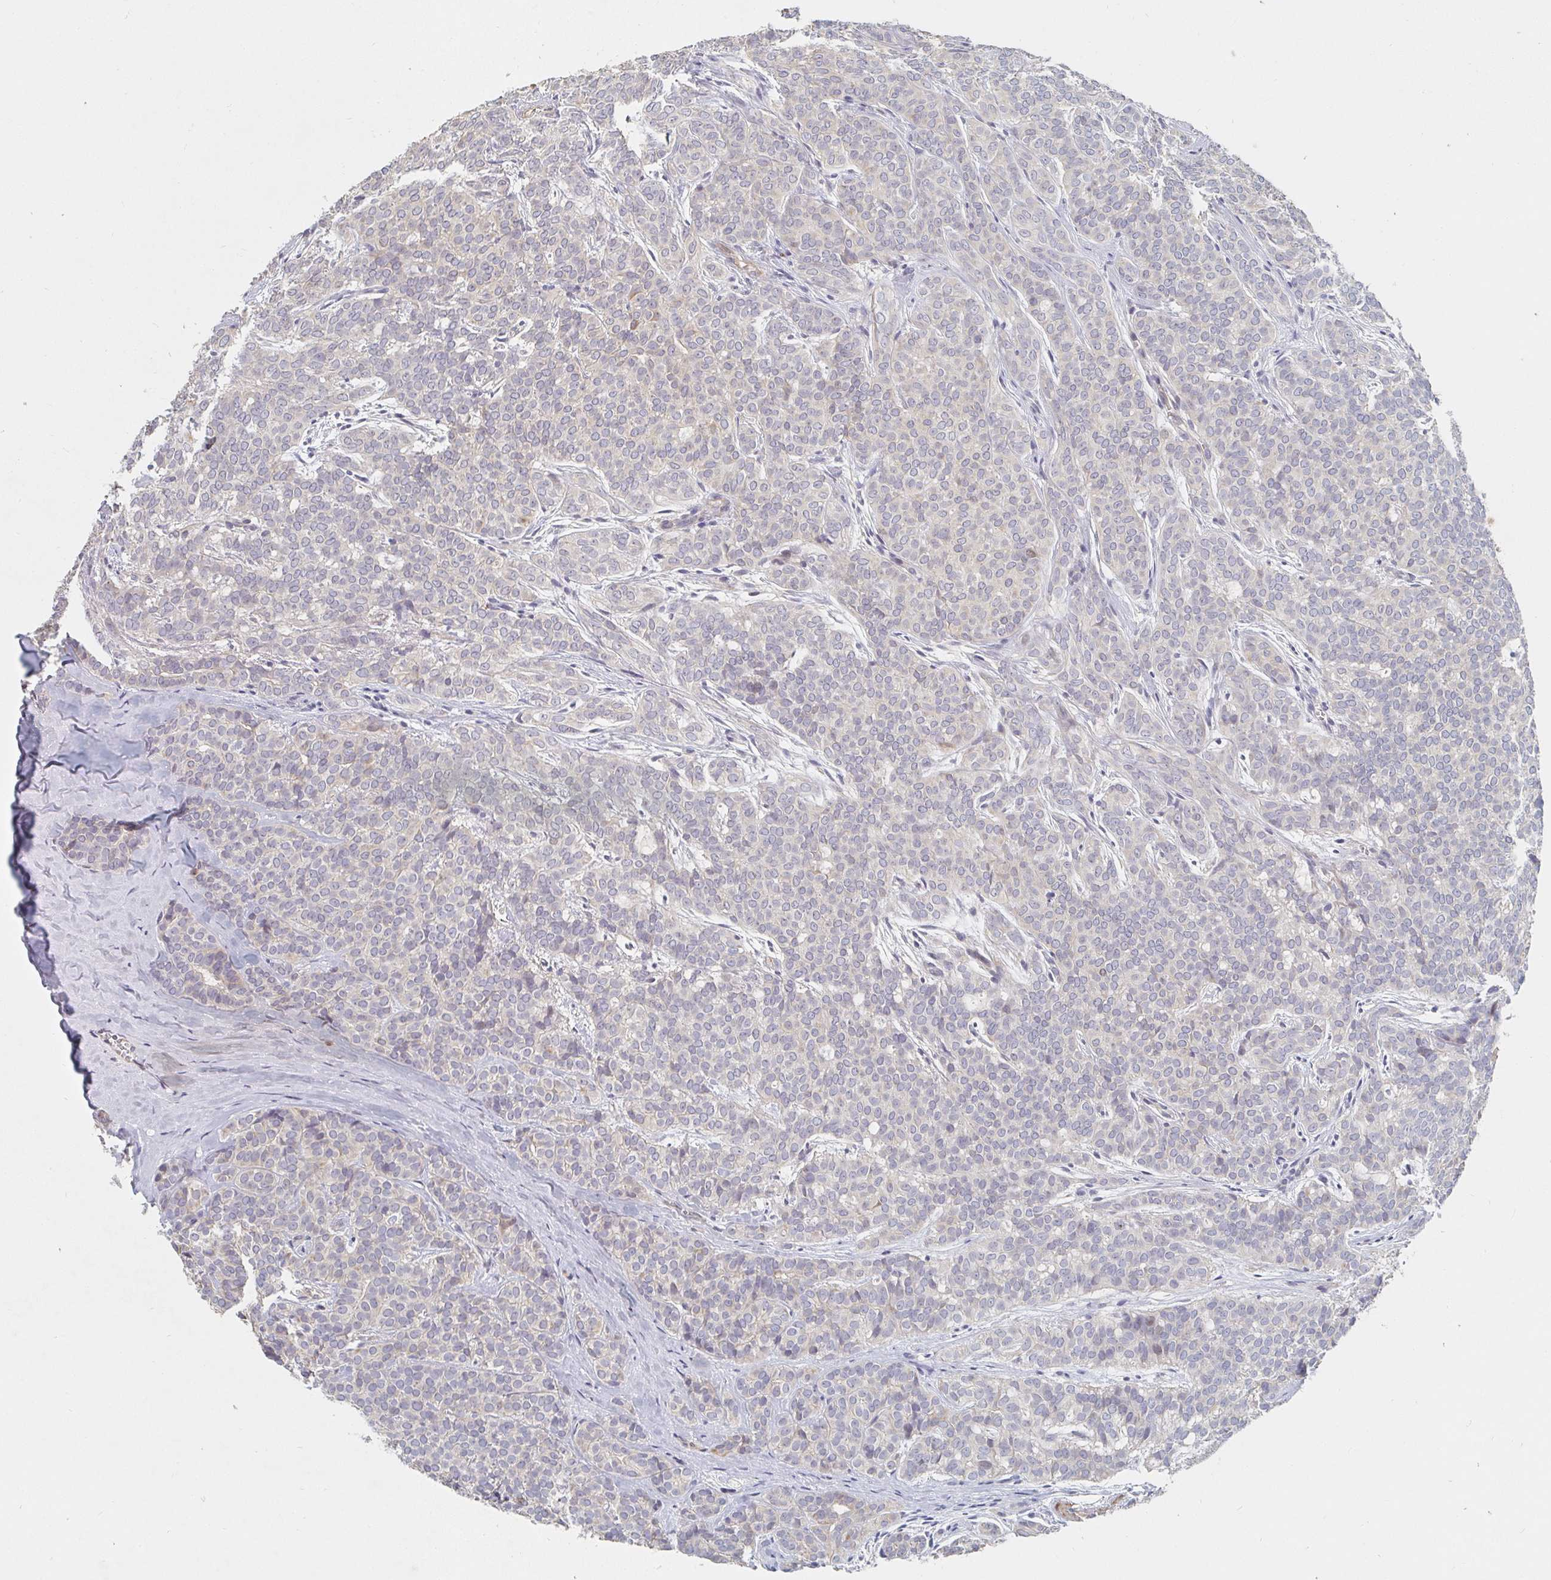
{"staining": {"intensity": "negative", "quantity": "none", "location": "none"}, "tissue": "head and neck cancer", "cell_type": "Tumor cells", "image_type": "cancer", "snomed": [{"axis": "morphology", "description": "Normal tissue, NOS"}, {"axis": "morphology", "description": "Adenocarcinoma, NOS"}, {"axis": "topography", "description": "Oral tissue"}, {"axis": "topography", "description": "Head-Neck"}], "caption": "Immunohistochemistry (IHC) of head and neck cancer (adenocarcinoma) demonstrates no expression in tumor cells.", "gene": "NME9", "patient": {"sex": "female", "age": 57}}